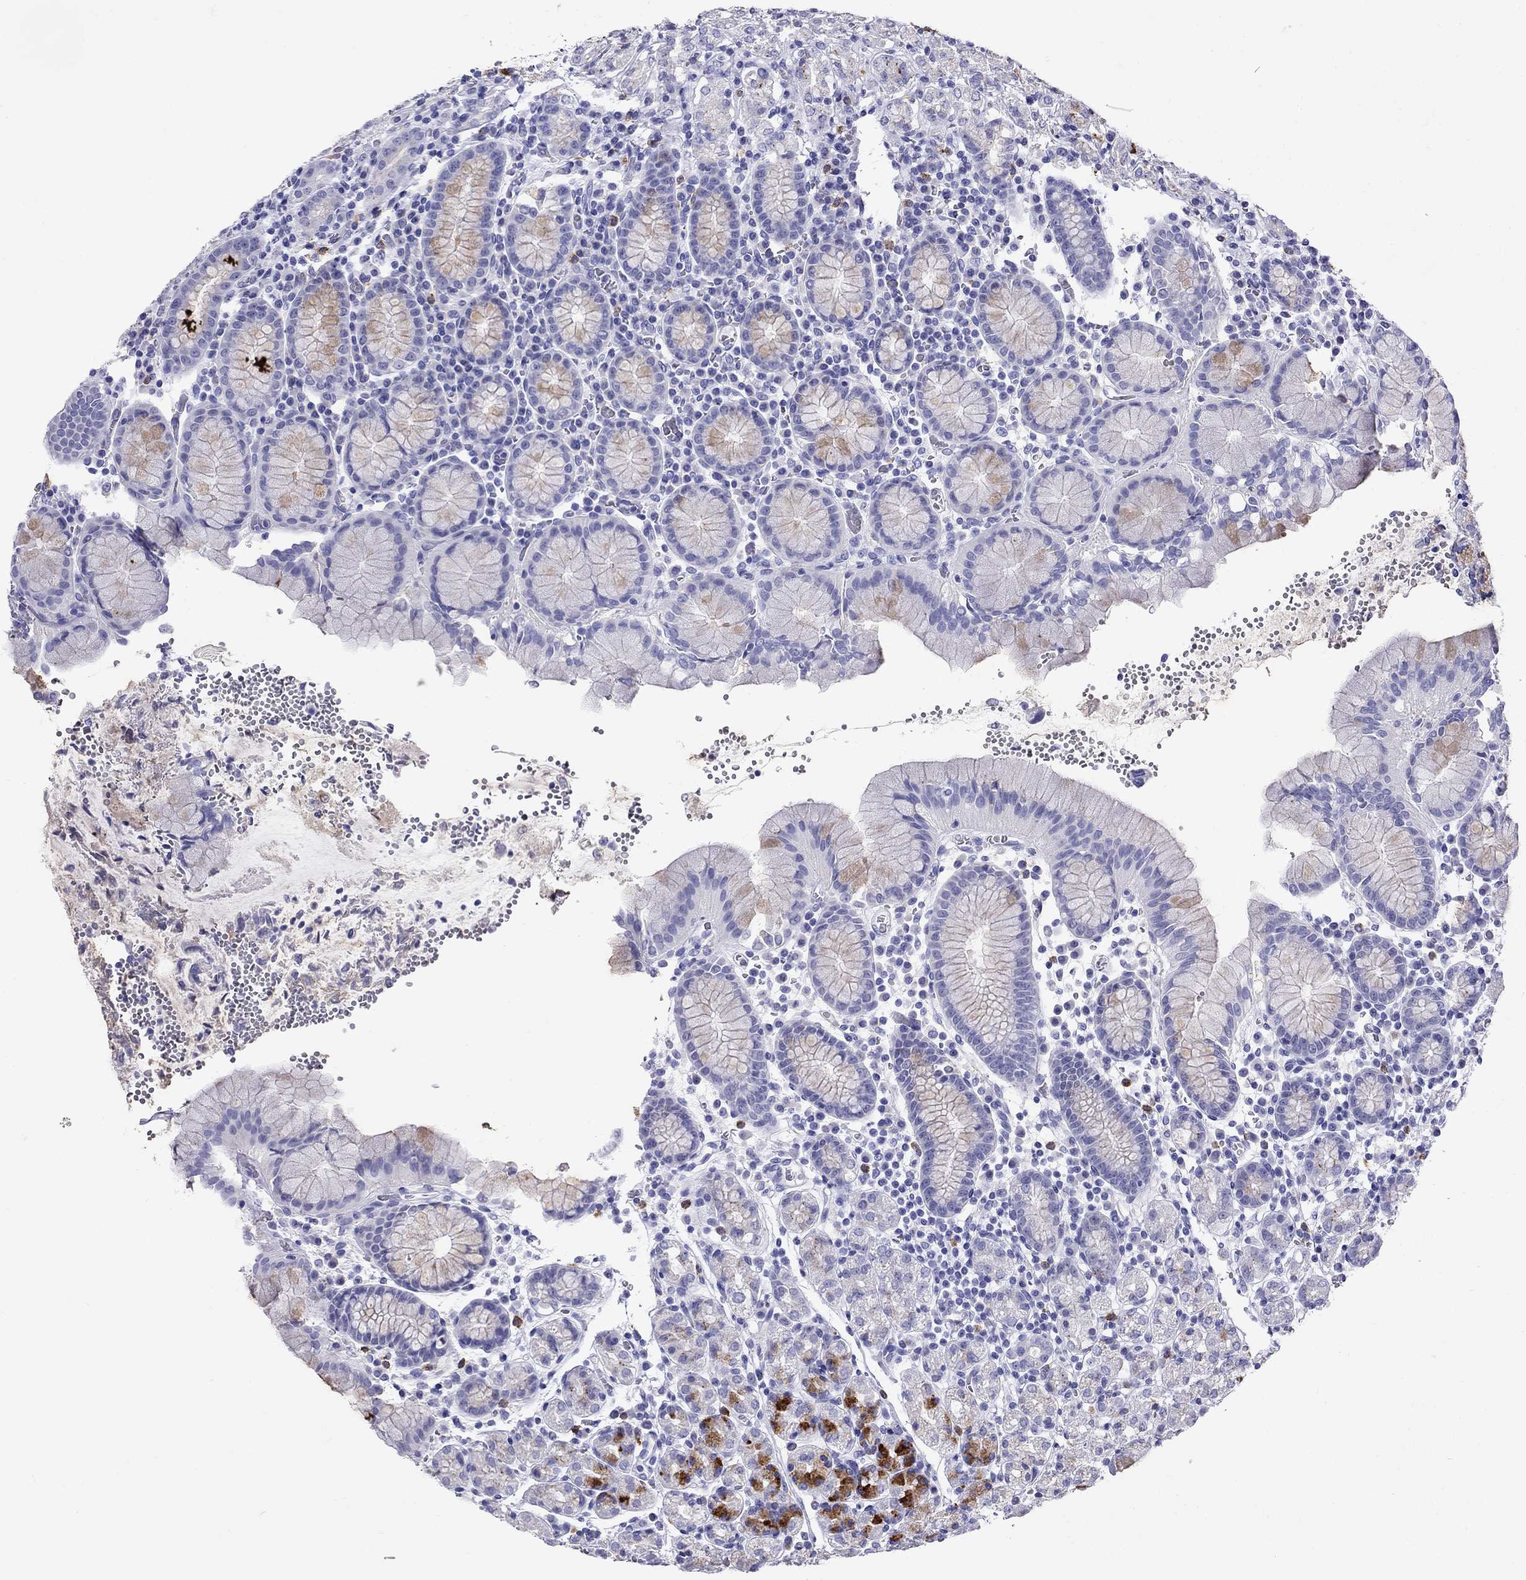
{"staining": {"intensity": "moderate", "quantity": "<25%", "location": "cytoplasmic/membranous"}, "tissue": "stomach", "cell_type": "Glandular cells", "image_type": "normal", "snomed": [{"axis": "morphology", "description": "Normal tissue, NOS"}, {"axis": "topography", "description": "Stomach, upper"}, {"axis": "topography", "description": "Stomach"}], "caption": "Glandular cells reveal moderate cytoplasmic/membranous positivity in approximately <25% of cells in unremarkable stomach. (Stains: DAB in brown, nuclei in blue, Microscopy: brightfield microscopy at high magnification).", "gene": "MC5R", "patient": {"sex": "male", "age": 62}}